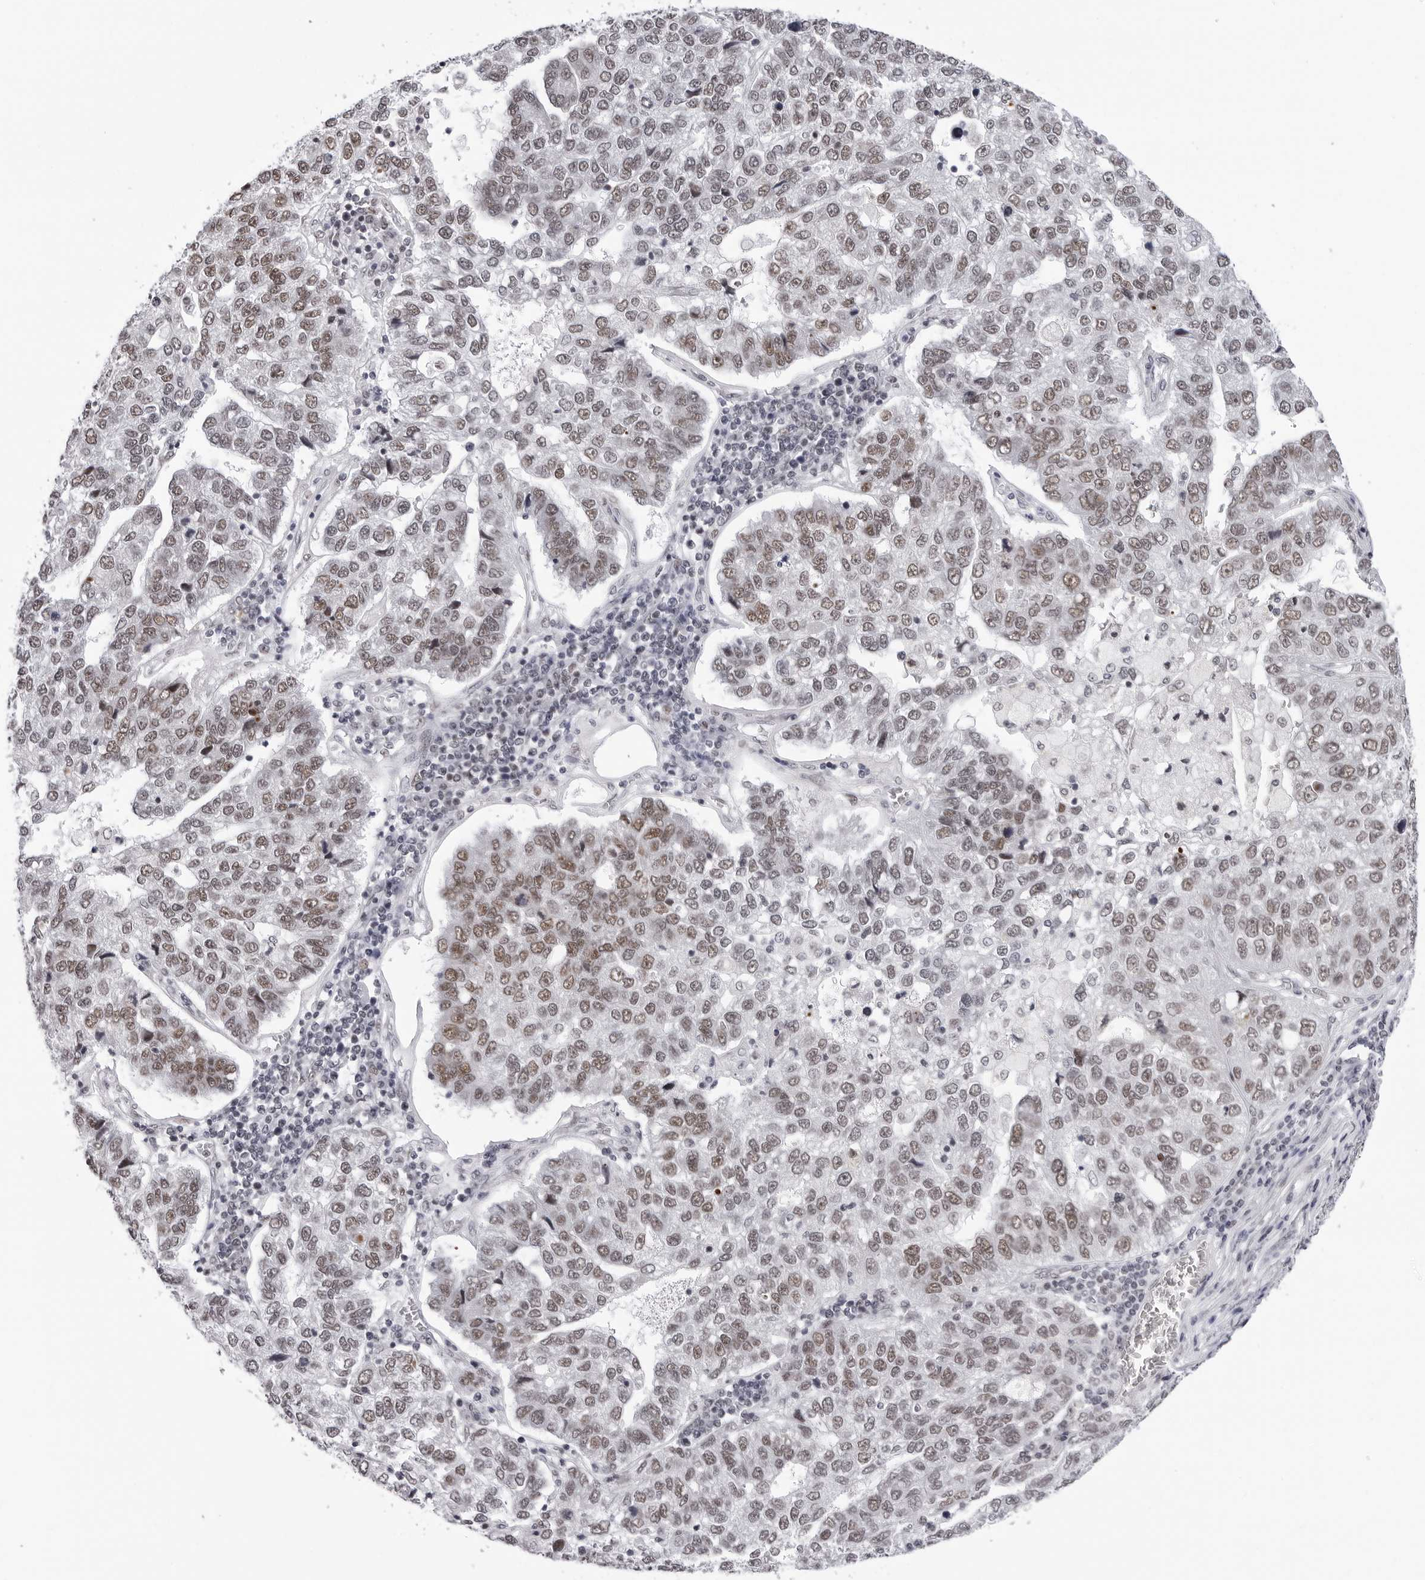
{"staining": {"intensity": "moderate", "quantity": ">75%", "location": "nuclear"}, "tissue": "pancreatic cancer", "cell_type": "Tumor cells", "image_type": "cancer", "snomed": [{"axis": "morphology", "description": "Adenocarcinoma, NOS"}, {"axis": "topography", "description": "Pancreas"}], "caption": "Pancreatic cancer (adenocarcinoma) tissue demonstrates moderate nuclear staining in approximately >75% of tumor cells, visualized by immunohistochemistry. The staining is performed using DAB (3,3'-diaminobenzidine) brown chromogen to label protein expression. The nuclei are counter-stained blue using hematoxylin.", "gene": "SF3B4", "patient": {"sex": "female", "age": 61}}